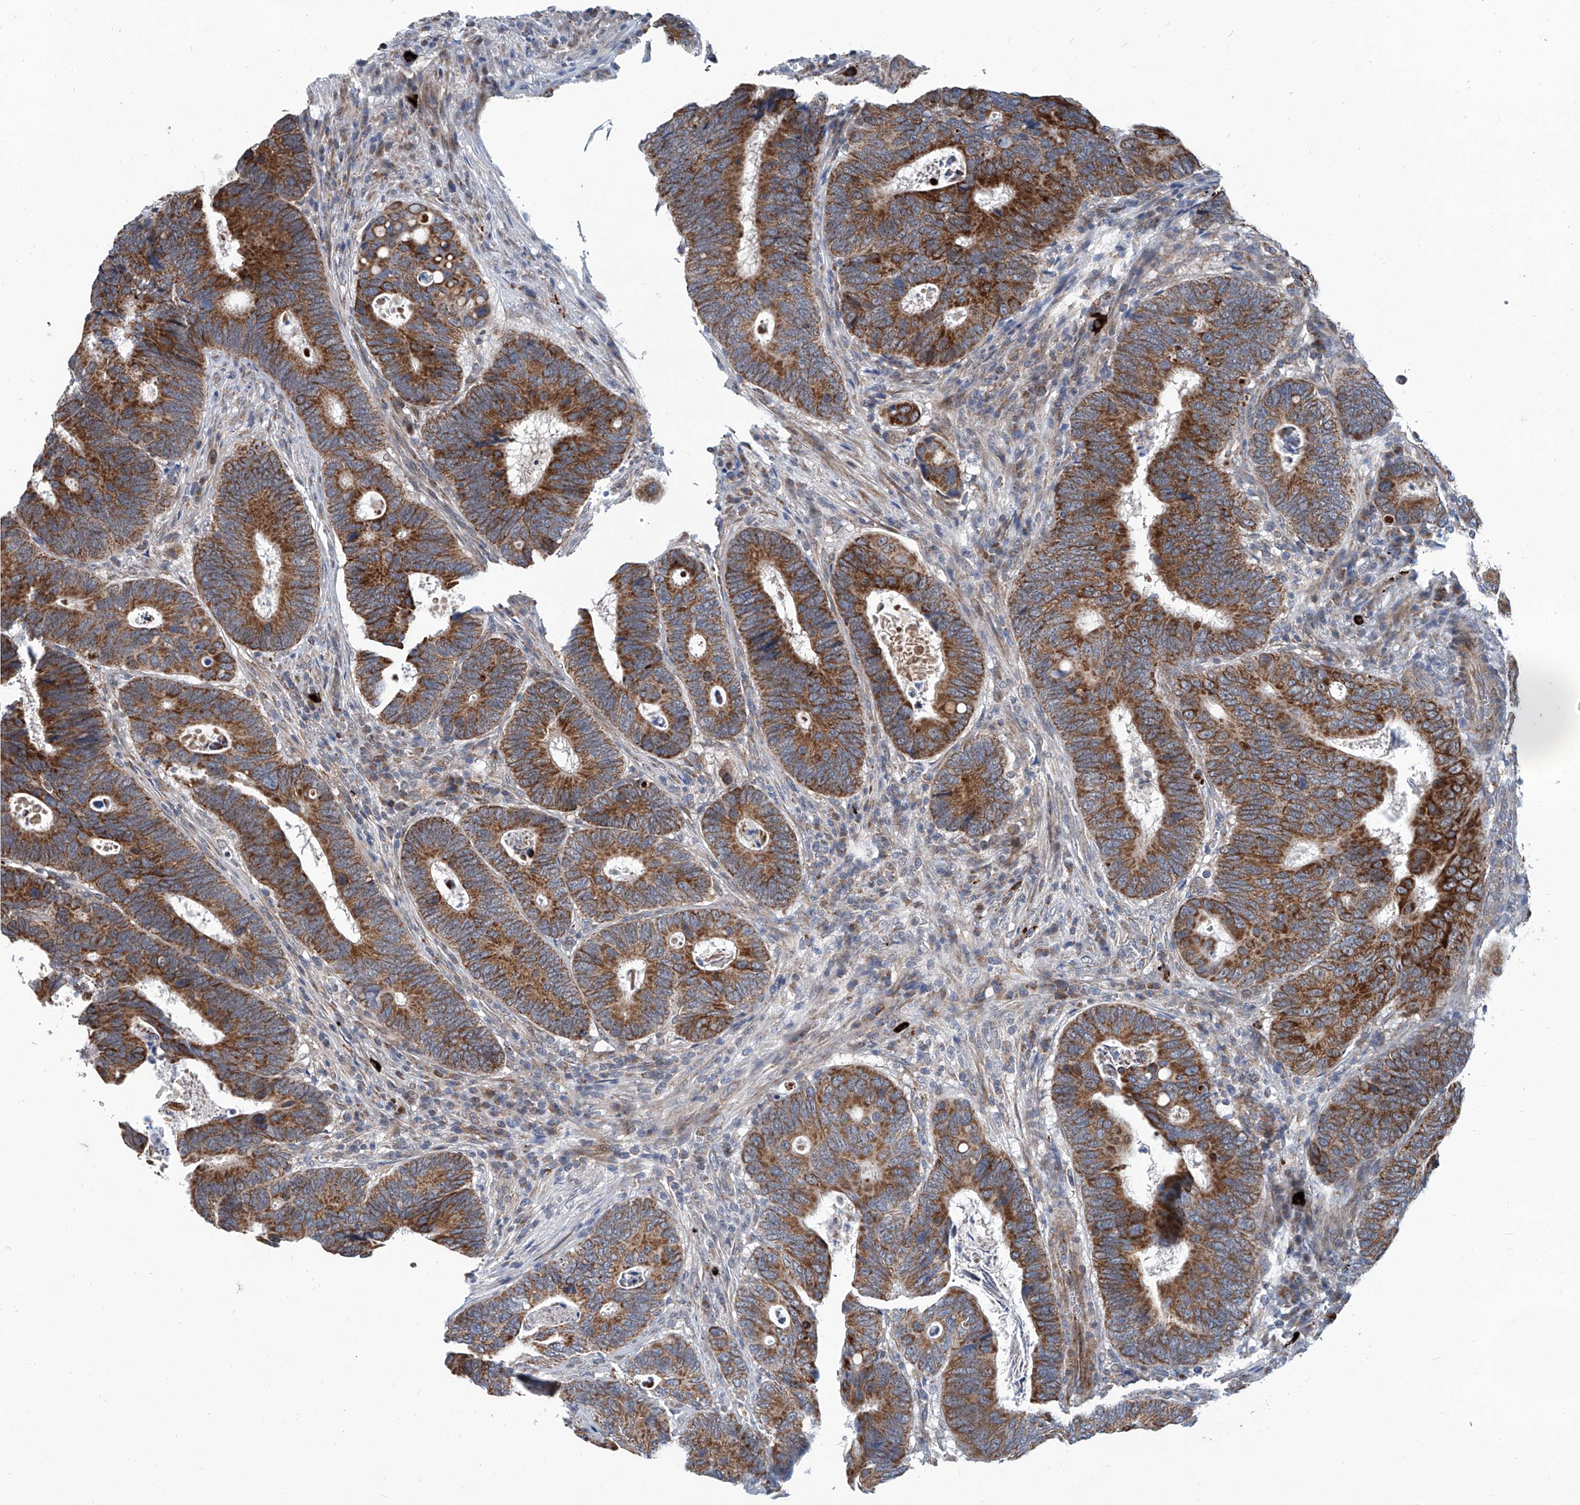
{"staining": {"intensity": "strong", "quantity": ">75%", "location": "cytoplasmic/membranous"}, "tissue": "colorectal cancer", "cell_type": "Tumor cells", "image_type": "cancer", "snomed": [{"axis": "morphology", "description": "Adenocarcinoma, NOS"}, {"axis": "topography", "description": "Colon"}], "caption": "The immunohistochemical stain highlights strong cytoplasmic/membranous staining in tumor cells of colorectal adenocarcinoma tissue.", "gene": "USP48", "patient": {"sex": "male", "age": 72}}